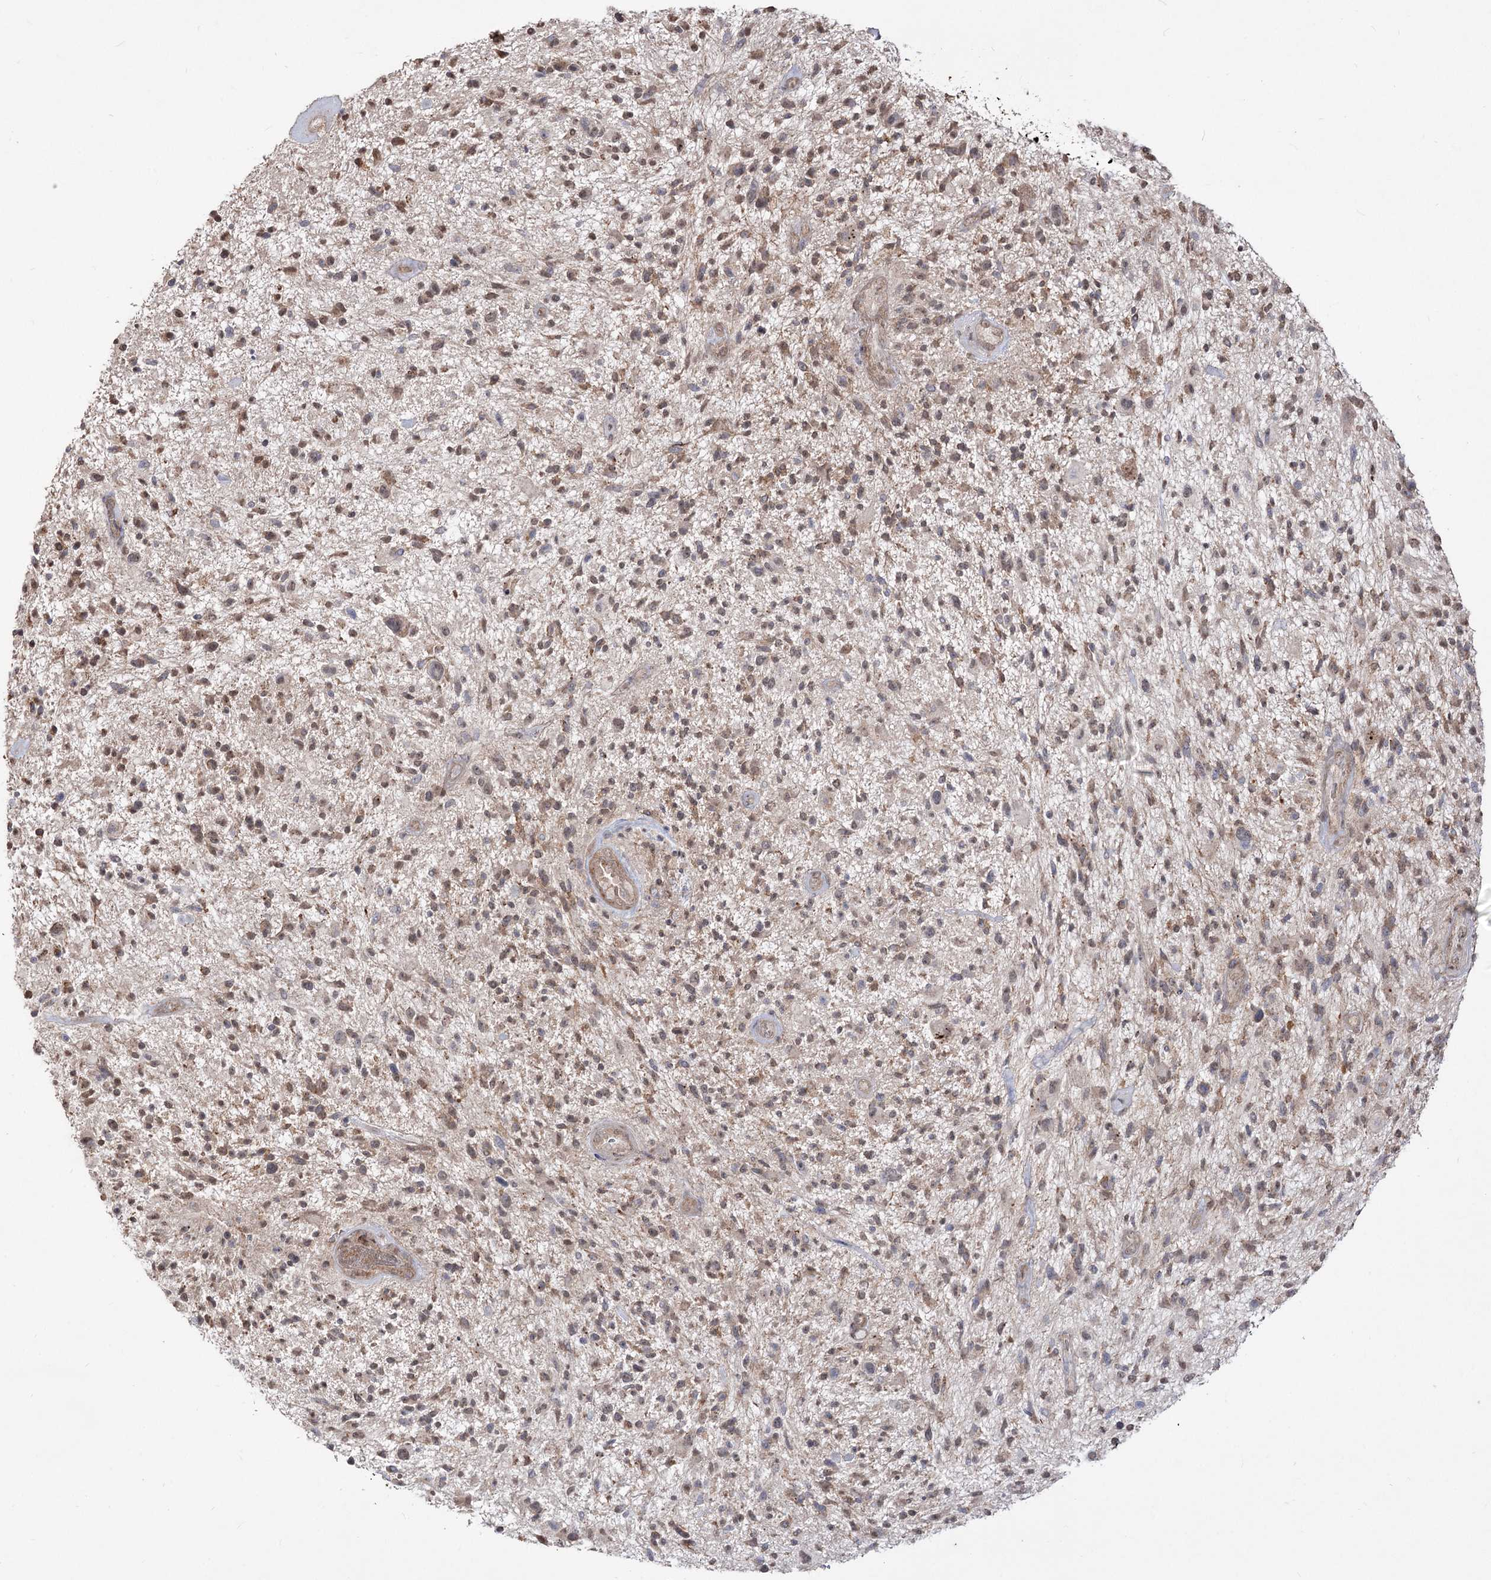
{"staining": {"intensity": "moderate", "quantity": ">75%", "location": "cytoplasmic/membranous"}, "tissue": "glioma", "cell_type": "Tumor cells", "image_type": "cancer", "snomed": [{"axis": "morphology", "description": "Glioma, malignant, High grade"}, {"axis": "topography", "description": "Brain"}], "caption": "There is medium levels of moderate cytoplasmic/membranous positivity in tumor cells of glioma, as demonstrated by immunohistochemical staining (brown color).", "gene": "ZSCAN23", "patient": {"sex": "male", "age": 47}}